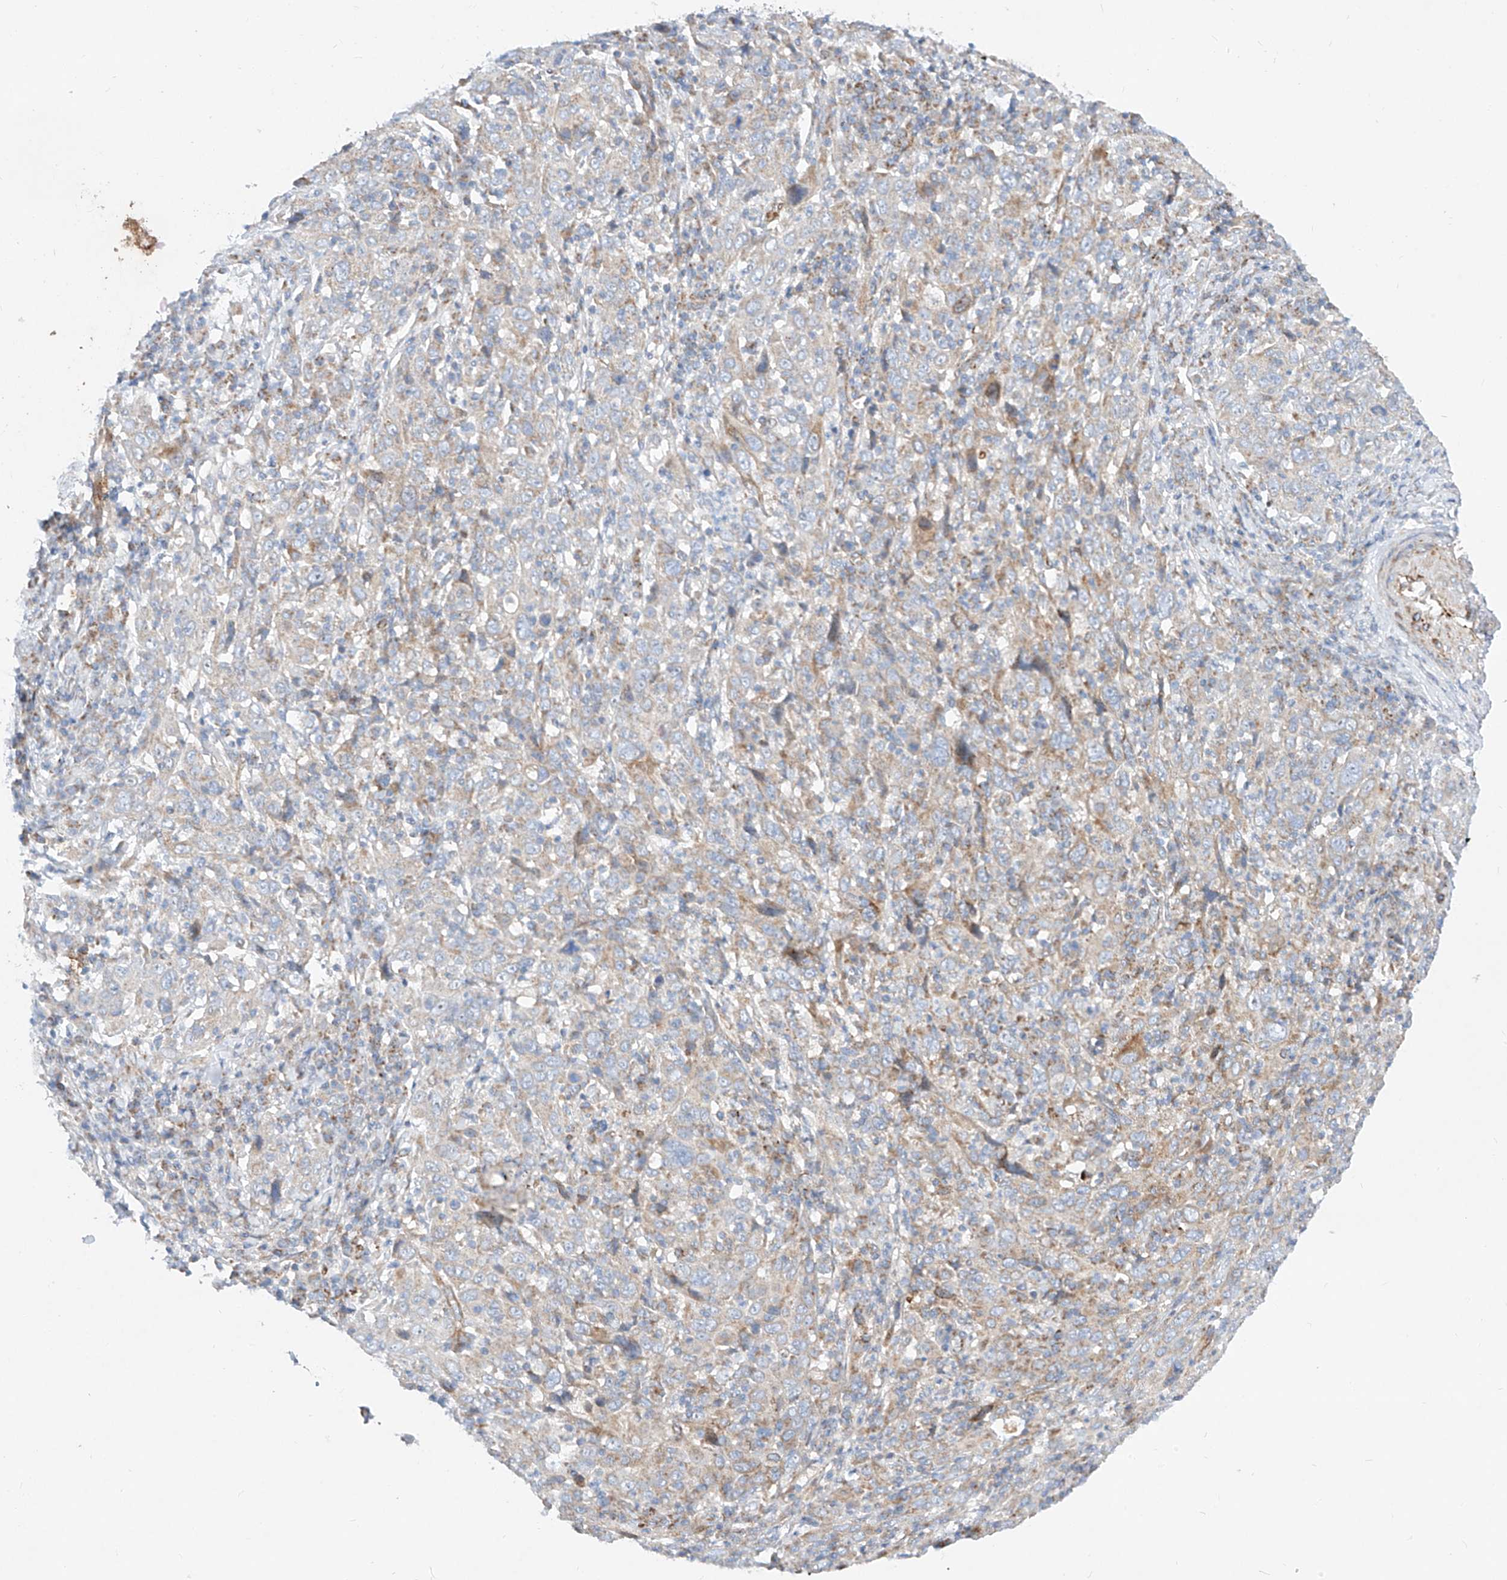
{"staining": {"intensity": "weak", "quantity": "<25%", "location": "cytoplasmic/membranous"}, "tissue": "cervical cancer", "cell_type": "Tumor cells", "image_type": "cancer", "snomed": [{"axis": "morphology", "description": "Squamous cell carcinoma, NOS"}, {"axis": "topography", "description": "Cervix"}], "caption": "Cervical cancer (squamous cell carcinoma) stained for a protein using immunohistochemistry (IHC) demonstrates no positivity tumor cells.", "gene": "CST9", "patient": {"sex": "female", "age": 46}}